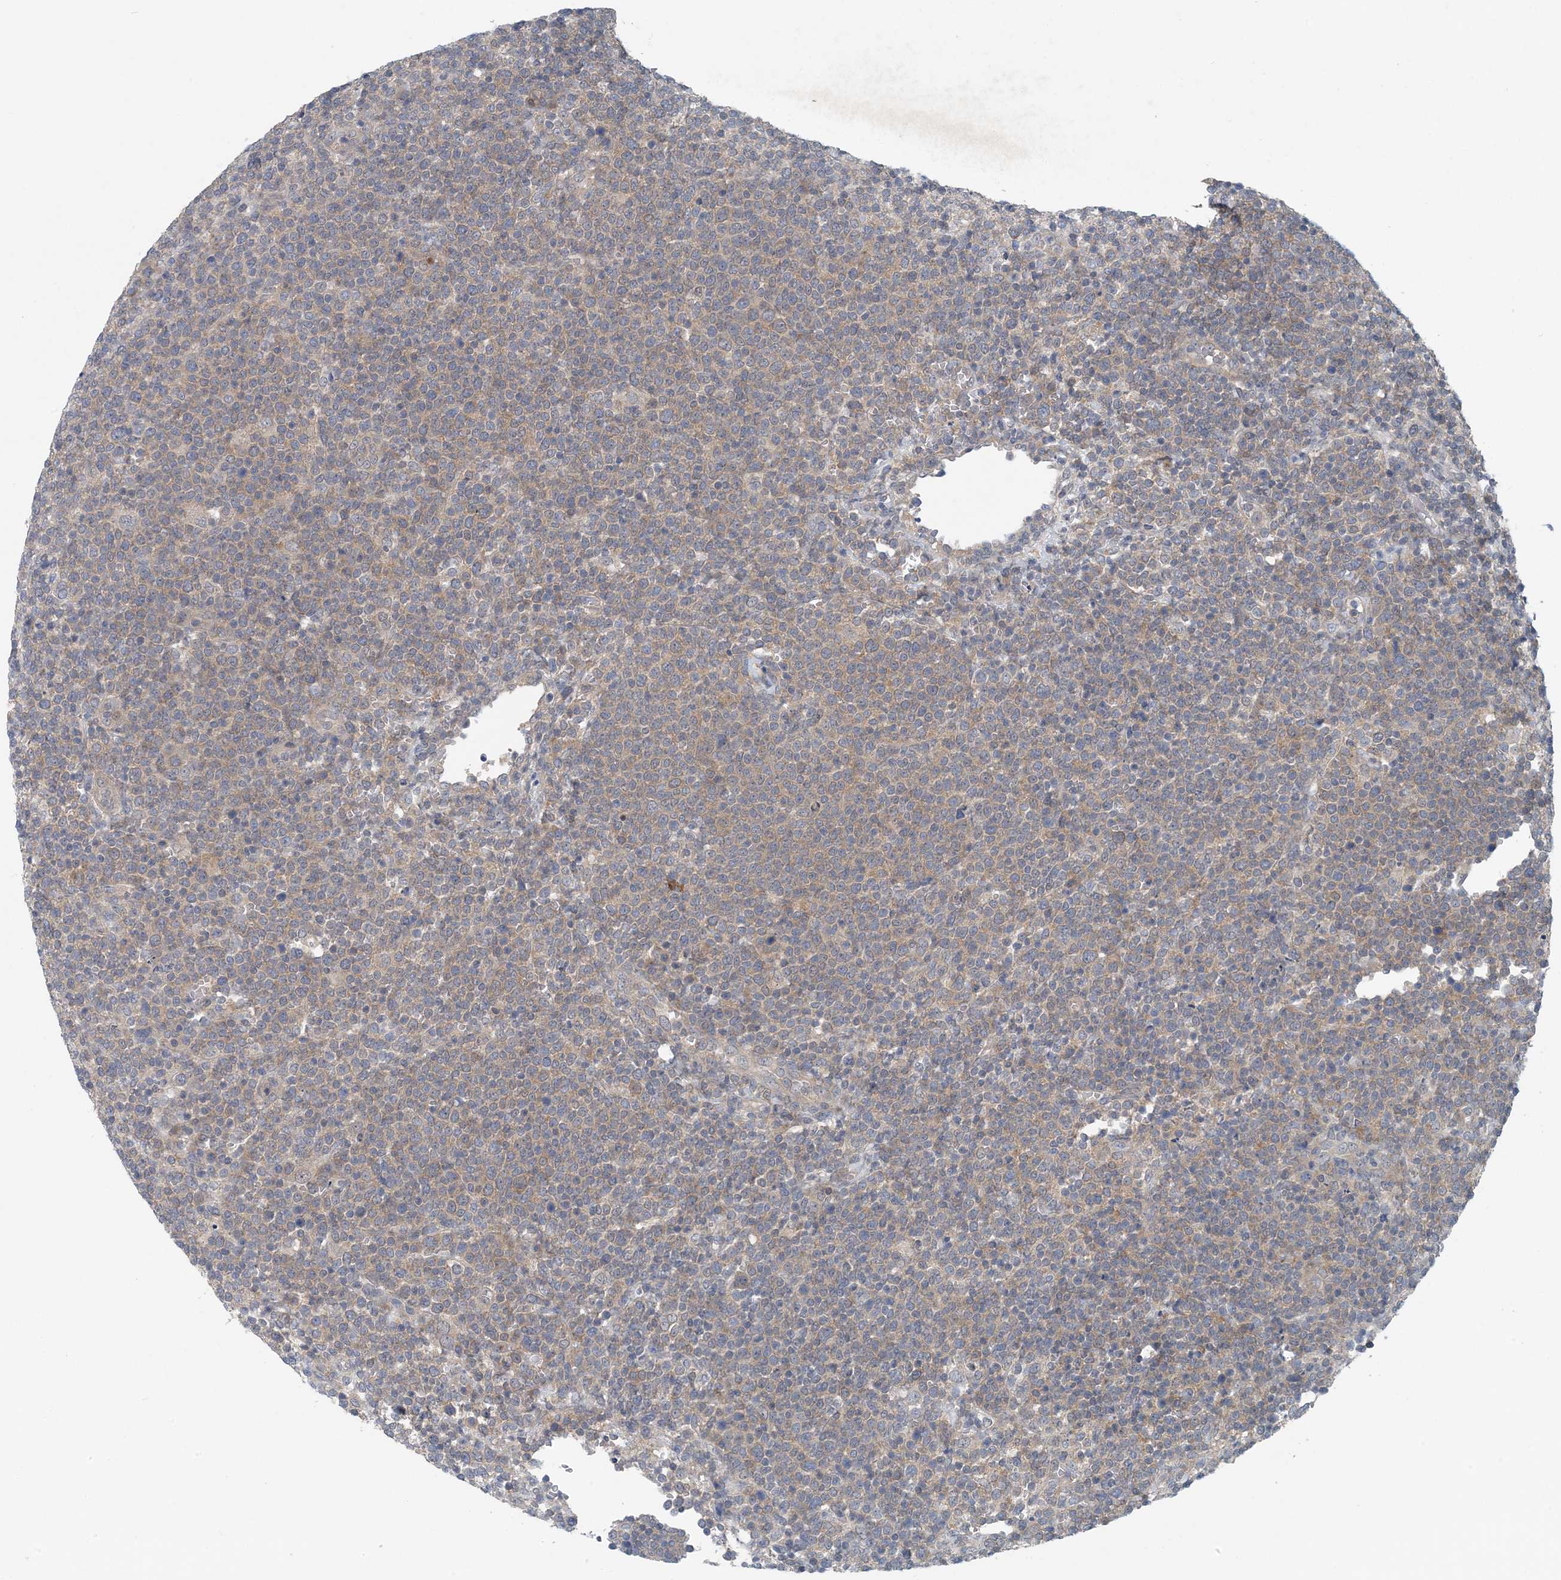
{"staining": {"intensity": "weak", "quantity": "25%-75%", "location": "cytoplasmic/membranous"}, "tissue": "lymphoma", "cell_type": "Tumor cells", "image_type": "cancer", "snomed": [{"axis": "morphology", "description": "Malignant lymphoma, non-Hodgkin's type, High grade"}, {"axis": "topography", "description": "Lymph node"}], "caption": "Immunohistochemical staining of malignant lymphoma, non-Hodgkin's type (high-grade) demonstrates weak cytoplasmic/membranous protein expression in approximately 25%-75% of tumor cells.", "gene": "HIKESHI", "patient": {"sex": "male", "age": 61}}